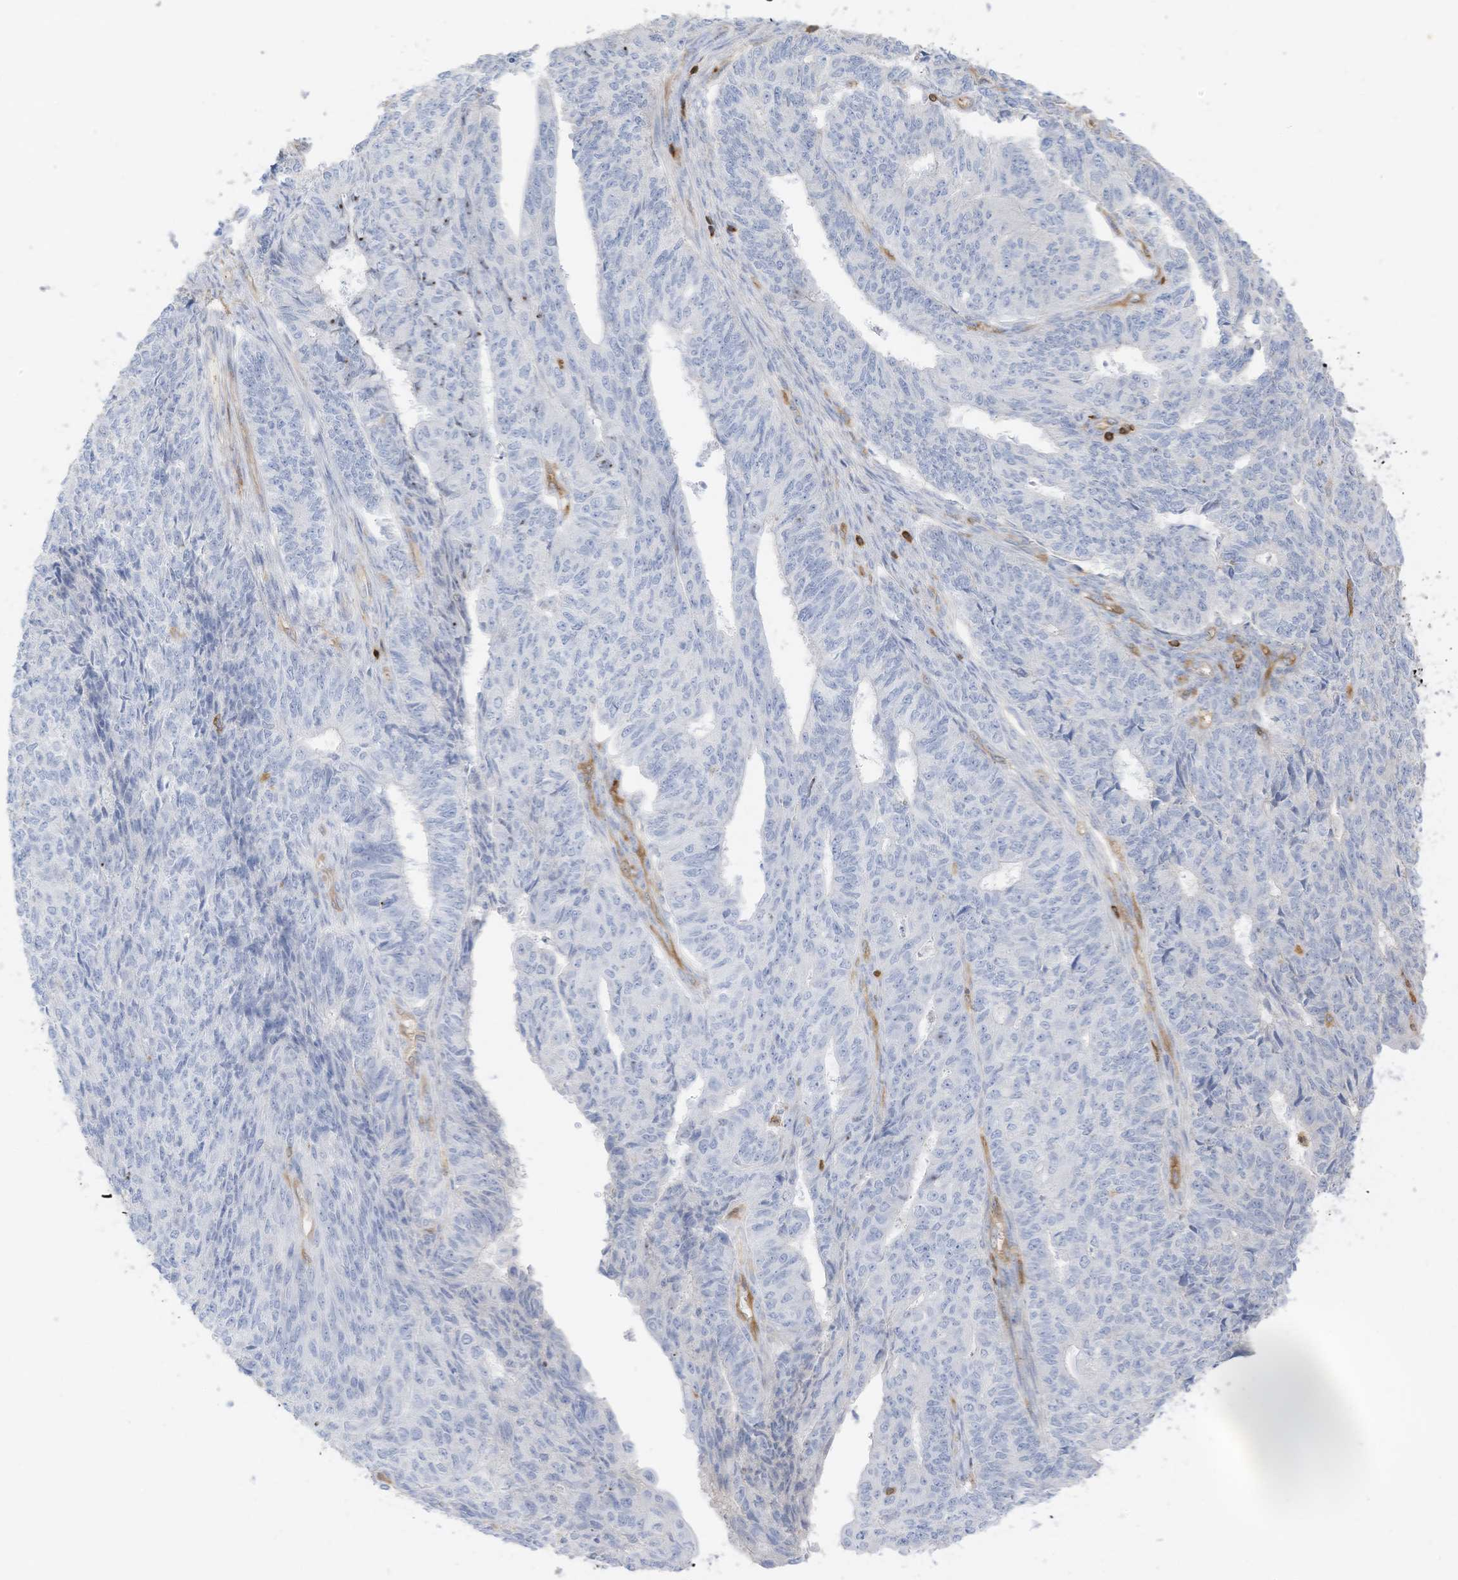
{"staining": {"intensity": "negative", "quantity": "none", "location": "none"}, "tissue": "endometrial cancer", "cell_type": "Tumor cells", "image_type": "cancer", "snomed": [{"axis": "morphology", "description": "Adenocarcinoma, NOS"}, {"axis": "topography", "description": "Endometrium"}], "caption": "DAB immunohistochemical staining of adenocarcinoma (endometrial) demonstrates no significant positivity in tumor cells.", "gene": "ARHGAP25", "patient": {"sex": "female", "age": 32}}